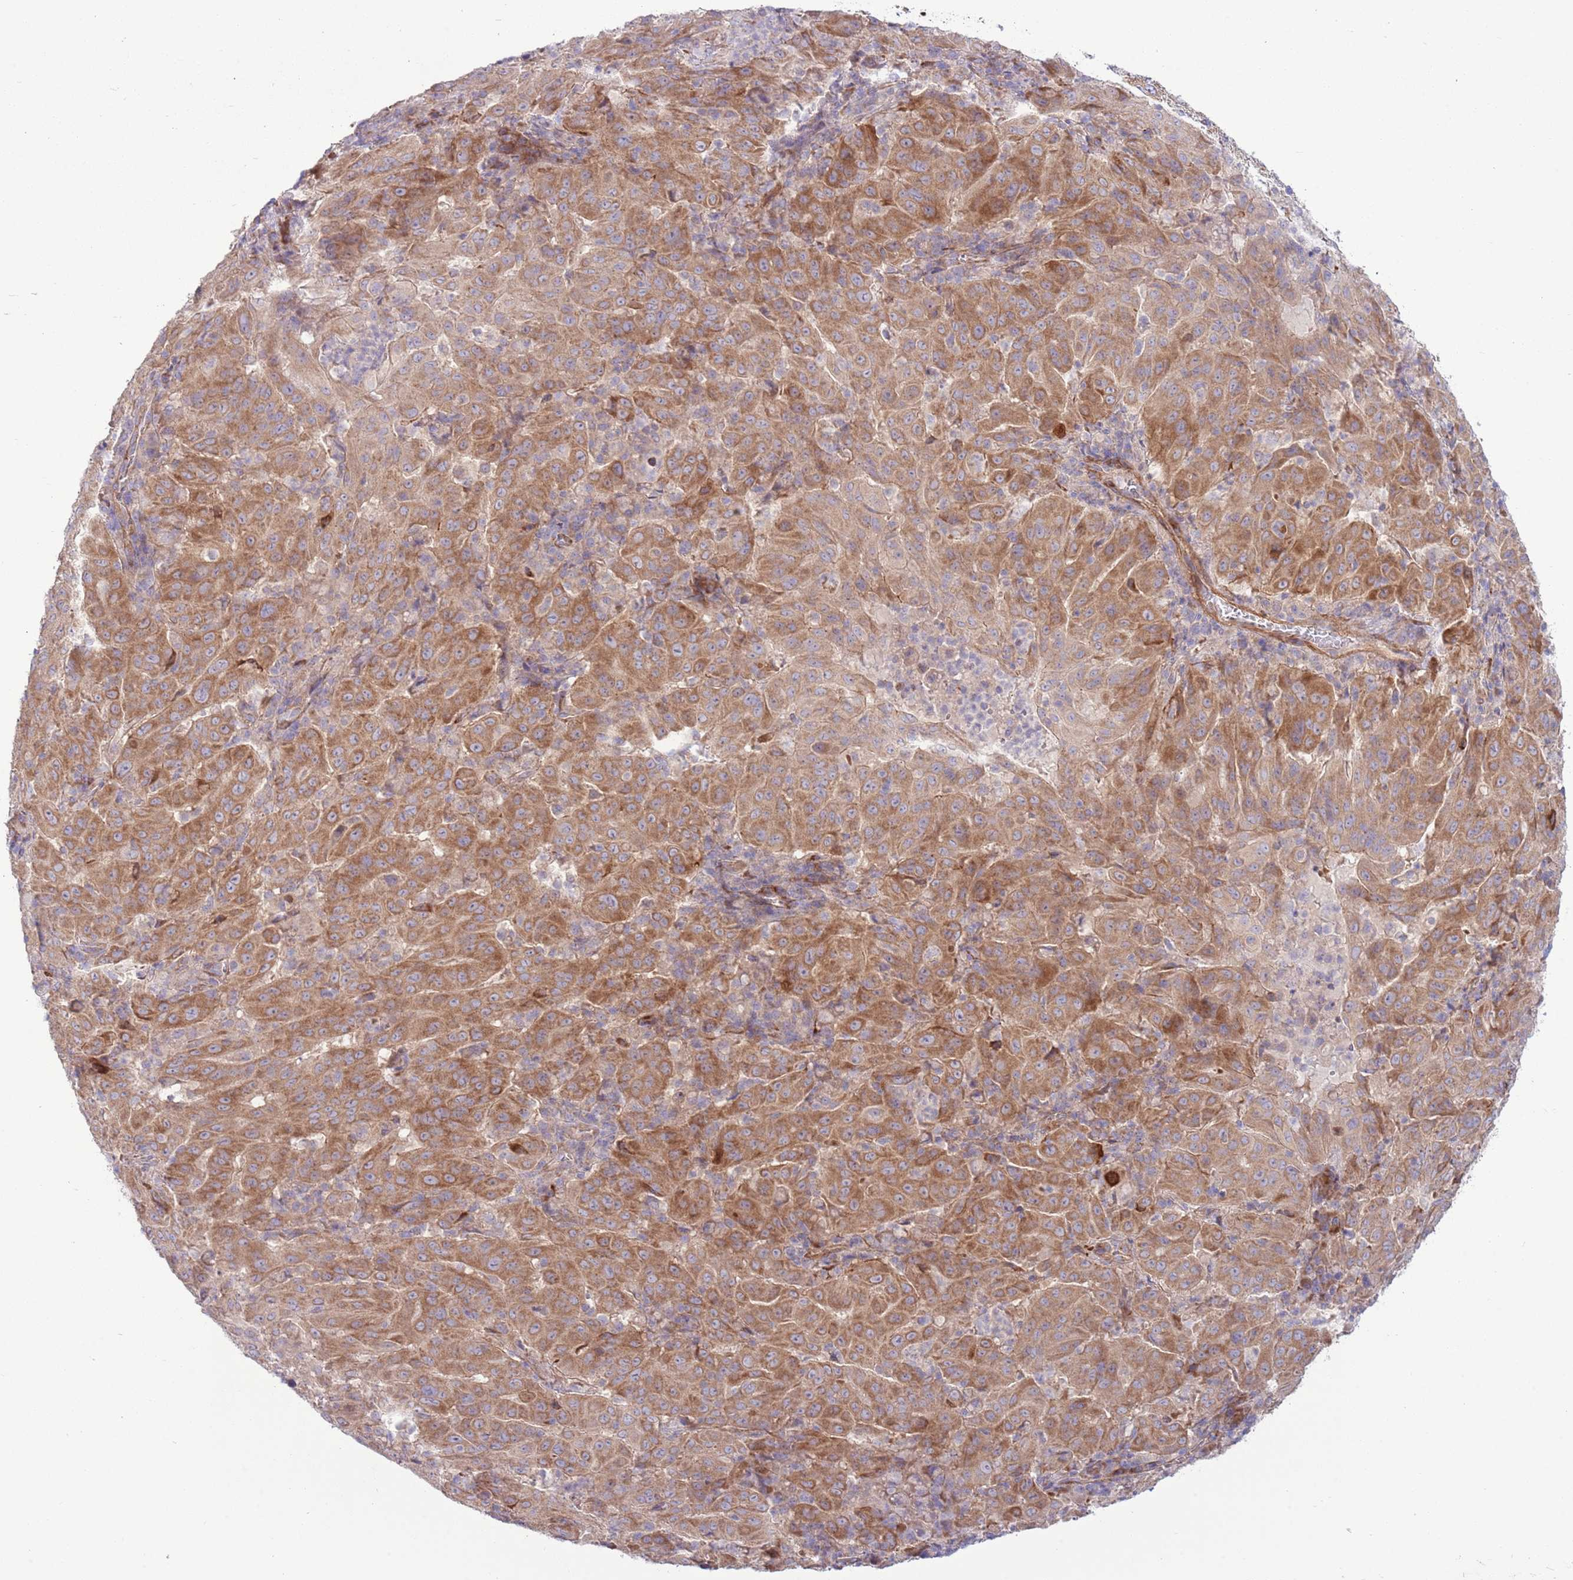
{"staining": {"intensity": "moderate", "quantity": ">75%", "location": "cytoplasmic/membranous"}, "tissue": "pancreatic cancer", "cell_type": "Tumor cells", "image_type": "cancer", "snomed": [{"axis": "morphology", "description": "Adenocarcinoma, NOS"}, {"axis": "topography", "description": "Pancreas"}], "caption": "Pancreatic cancer (adenocarcinoma) stained with a brown dye reveals moderate cytoplasmic/membranous positive positivity in approximately >75% of tumor cells.", "gene": "TOMM5", "patient": {"sex": "male", "age": 63}}